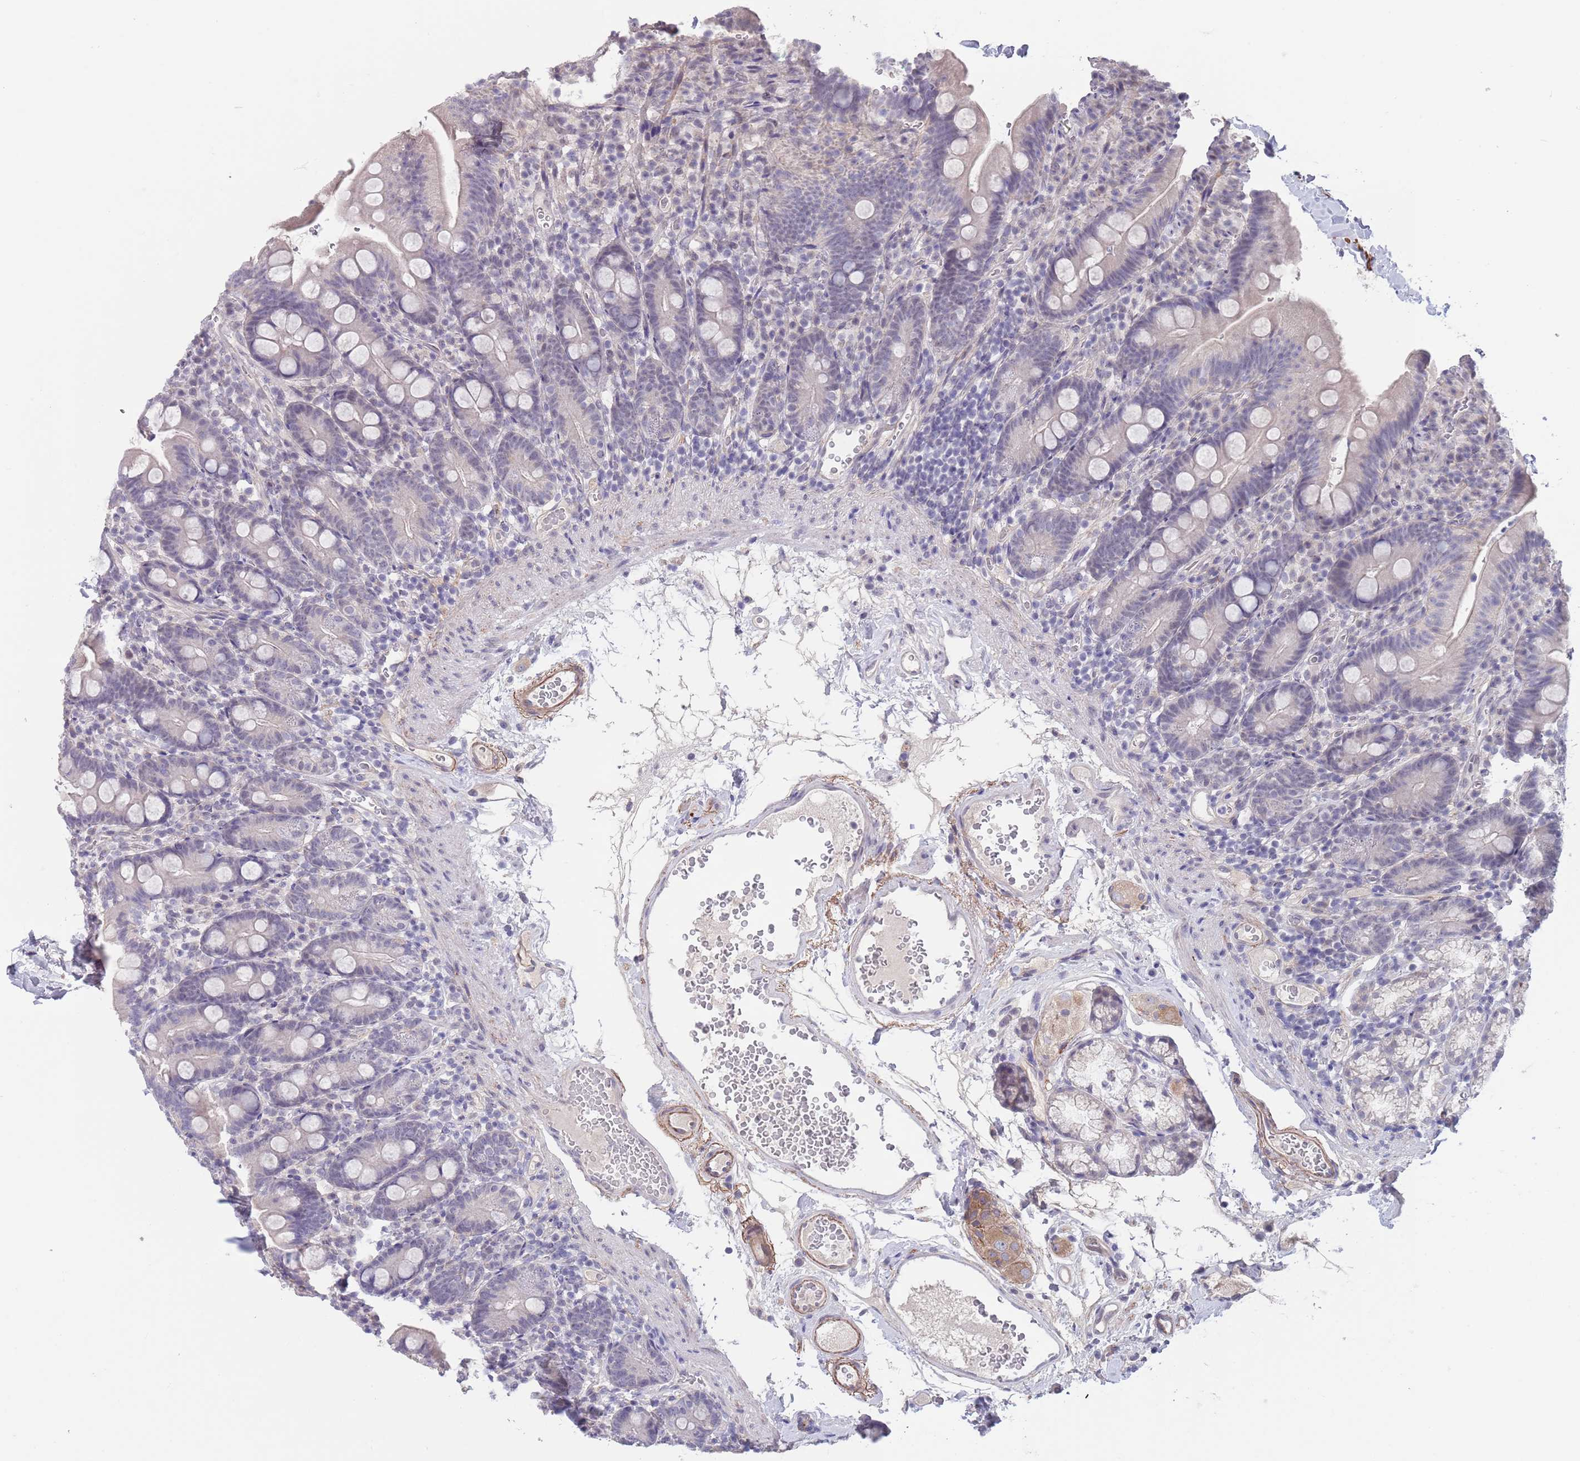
{"staining": {"intensity": "negative", "quantity": "none", "location": "none"}, "tissue": "duodenum", "cell_type": "Glandular cells", "image_type": "normal", "snomed": [{"axis": "morphology", "description": "Normal tissue, NOS"}, {"axis": "topography", "description": "Duodenum"}], "caption": "Human duodenum stained for a protein using immunohistochemistry (IHC) exhibits no staining in glandular cells.", "gene": "RNF169", "patient": {"sex": "female", "age": 67}}